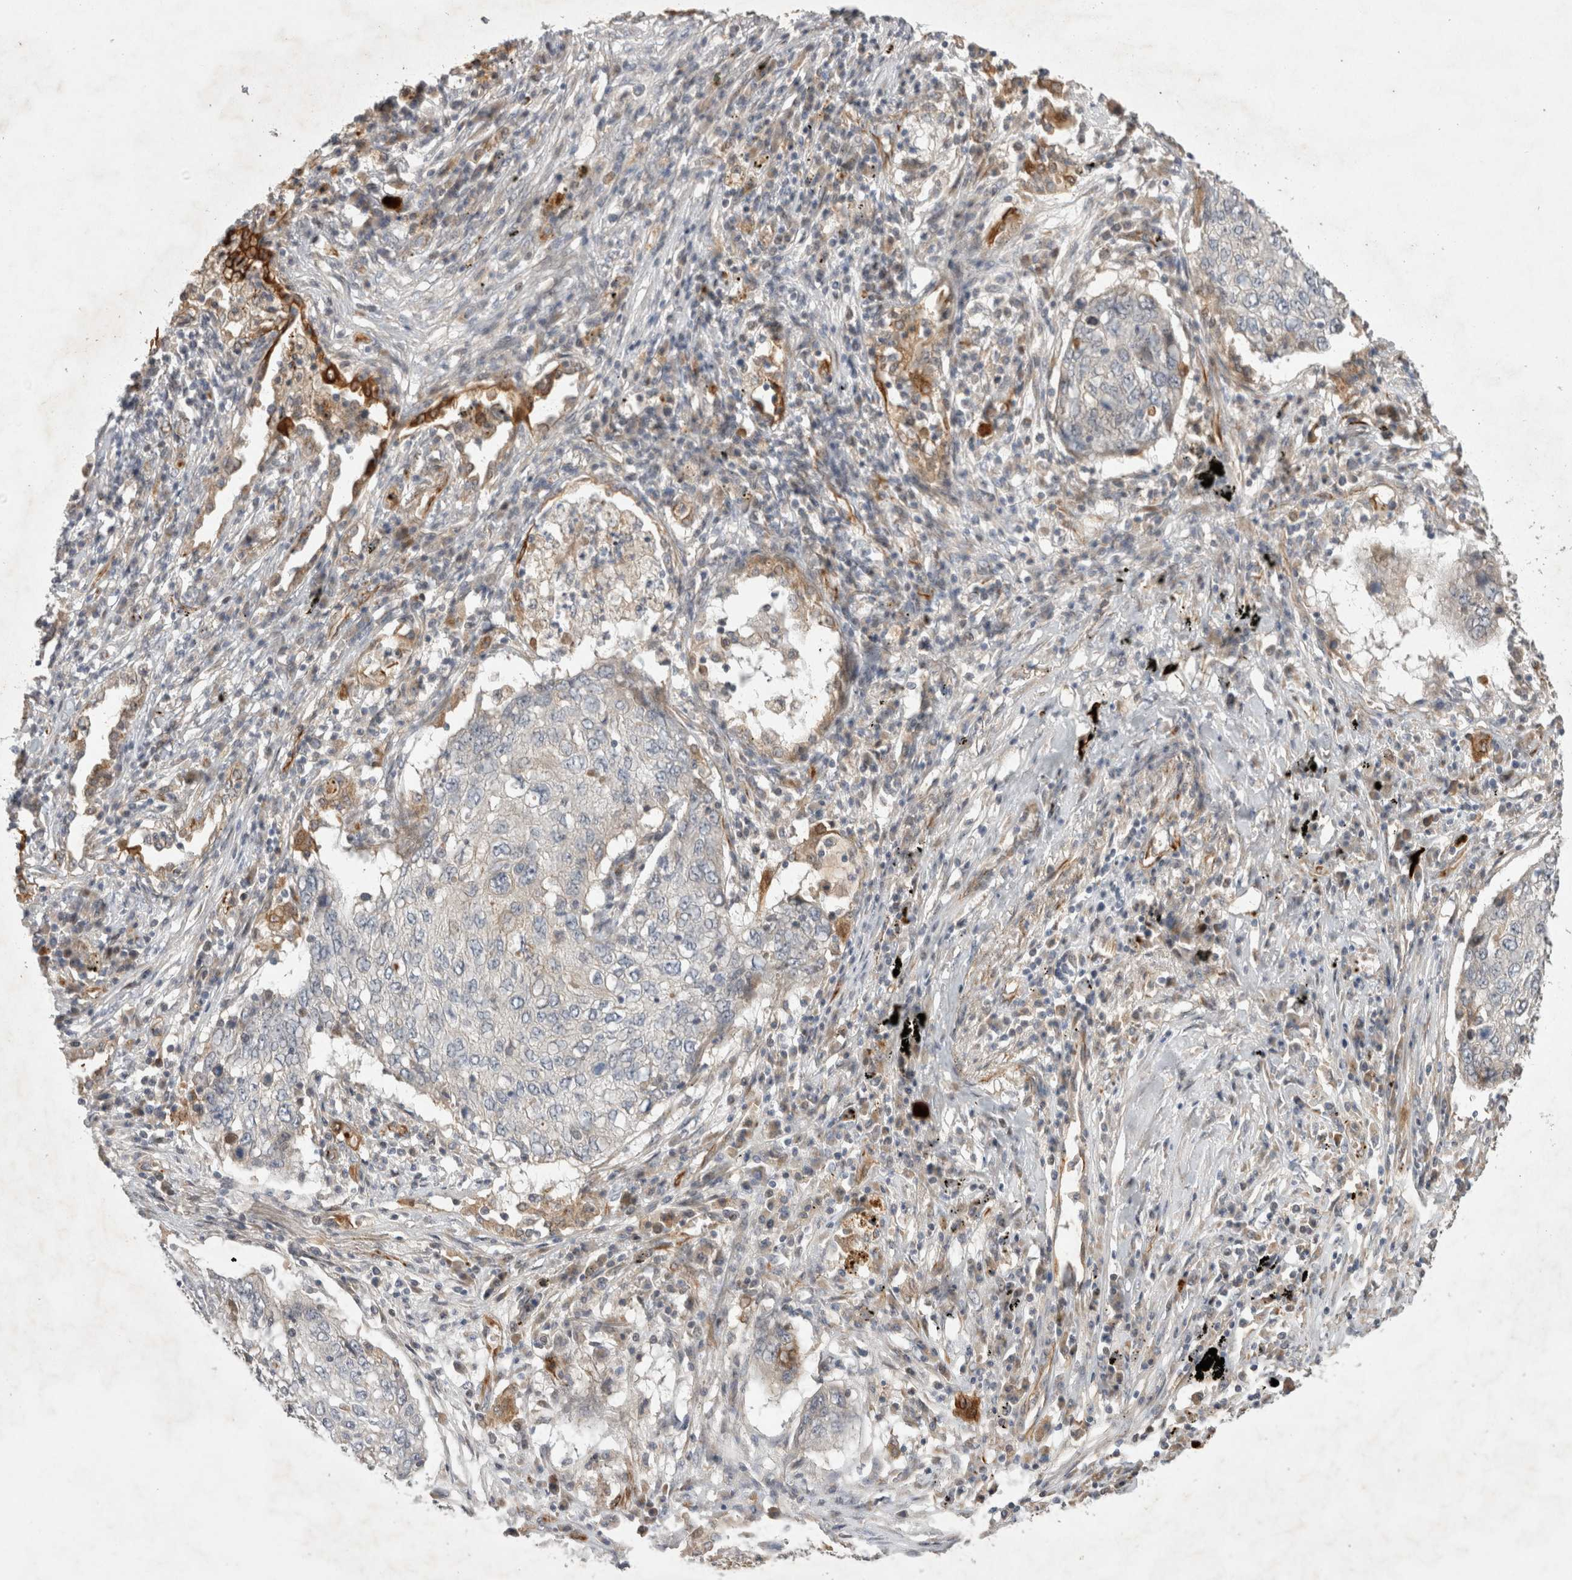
{"staining": {"intensity": "negative", "quantity": "none", "location": "none"}, "tissue": "lung cancer", "cell_type": "Tumor cells", "image_type": "cancer", "snomed": [{"axis": "morphology", "description": "Squamous cell carcinoma, NOS"}, {"axis": "topography", "description": "Lung"}], "caption": "Lung squamous cell carcinoma stained for a protein using immunohistochemistry demonstrates no expression tumor cells.", "gene": "NMU", "patient": {"sex": "female", "age": 63}}